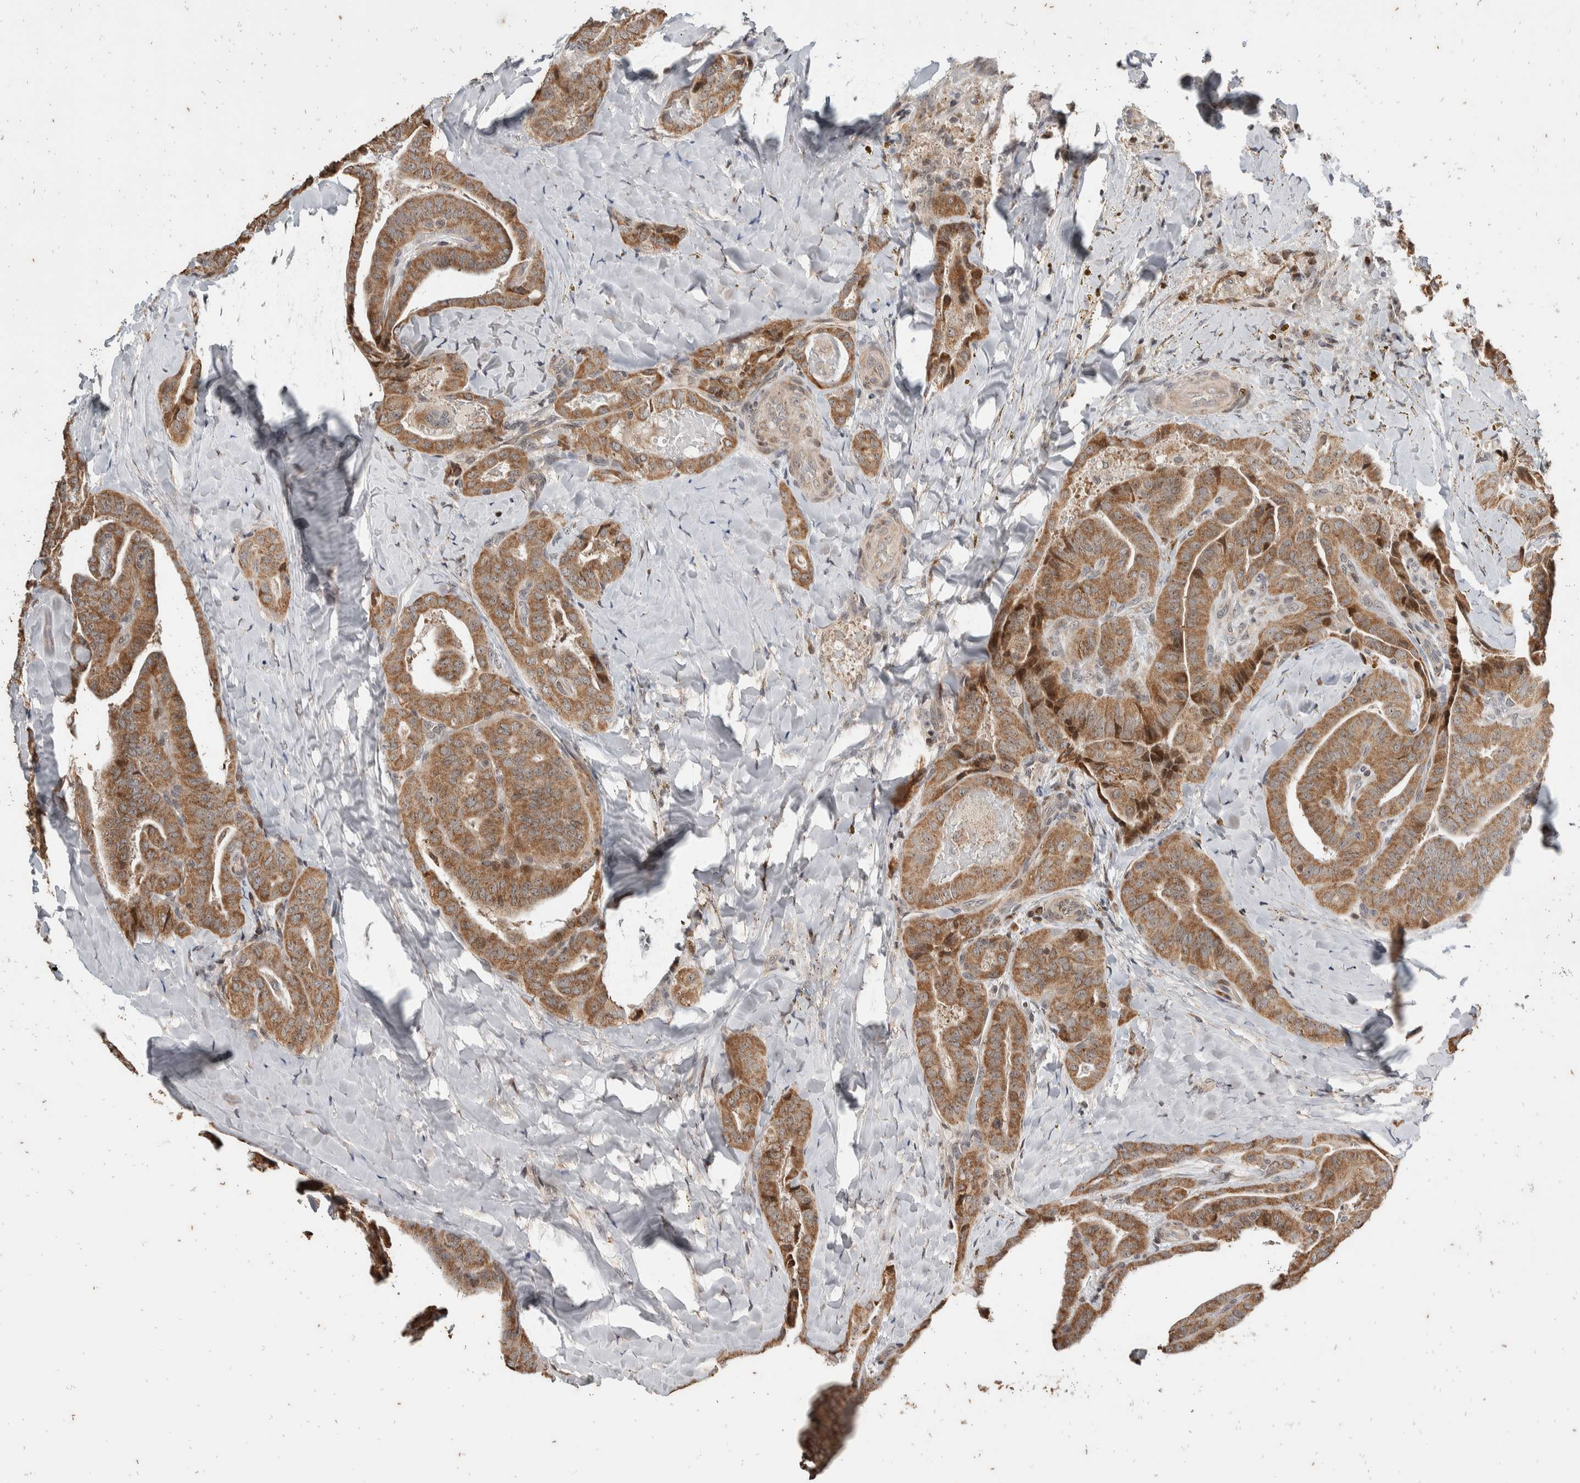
{"staining": {"intensity": "moderate", "quantity": ">75%", "location": "cytoplasmic/membranous"}, "tissue": "thyroid cancer", "cell_type": "Tumor cells", "image_type": "cancer", "snomed": [{"axis": "morphology", "description": "Papillary adenocarcinoma, NOS"}, {"axis": "topography", "description": "Thyroid gland"}], "caption": "Moderate cytoplasmic/membranous staining for a protein is seen in approximately >75% of tumor cells of thyroid cancer using IHC.", "gene": "ATXN7L1", "patient": {"sex": "male", "age": 77}}